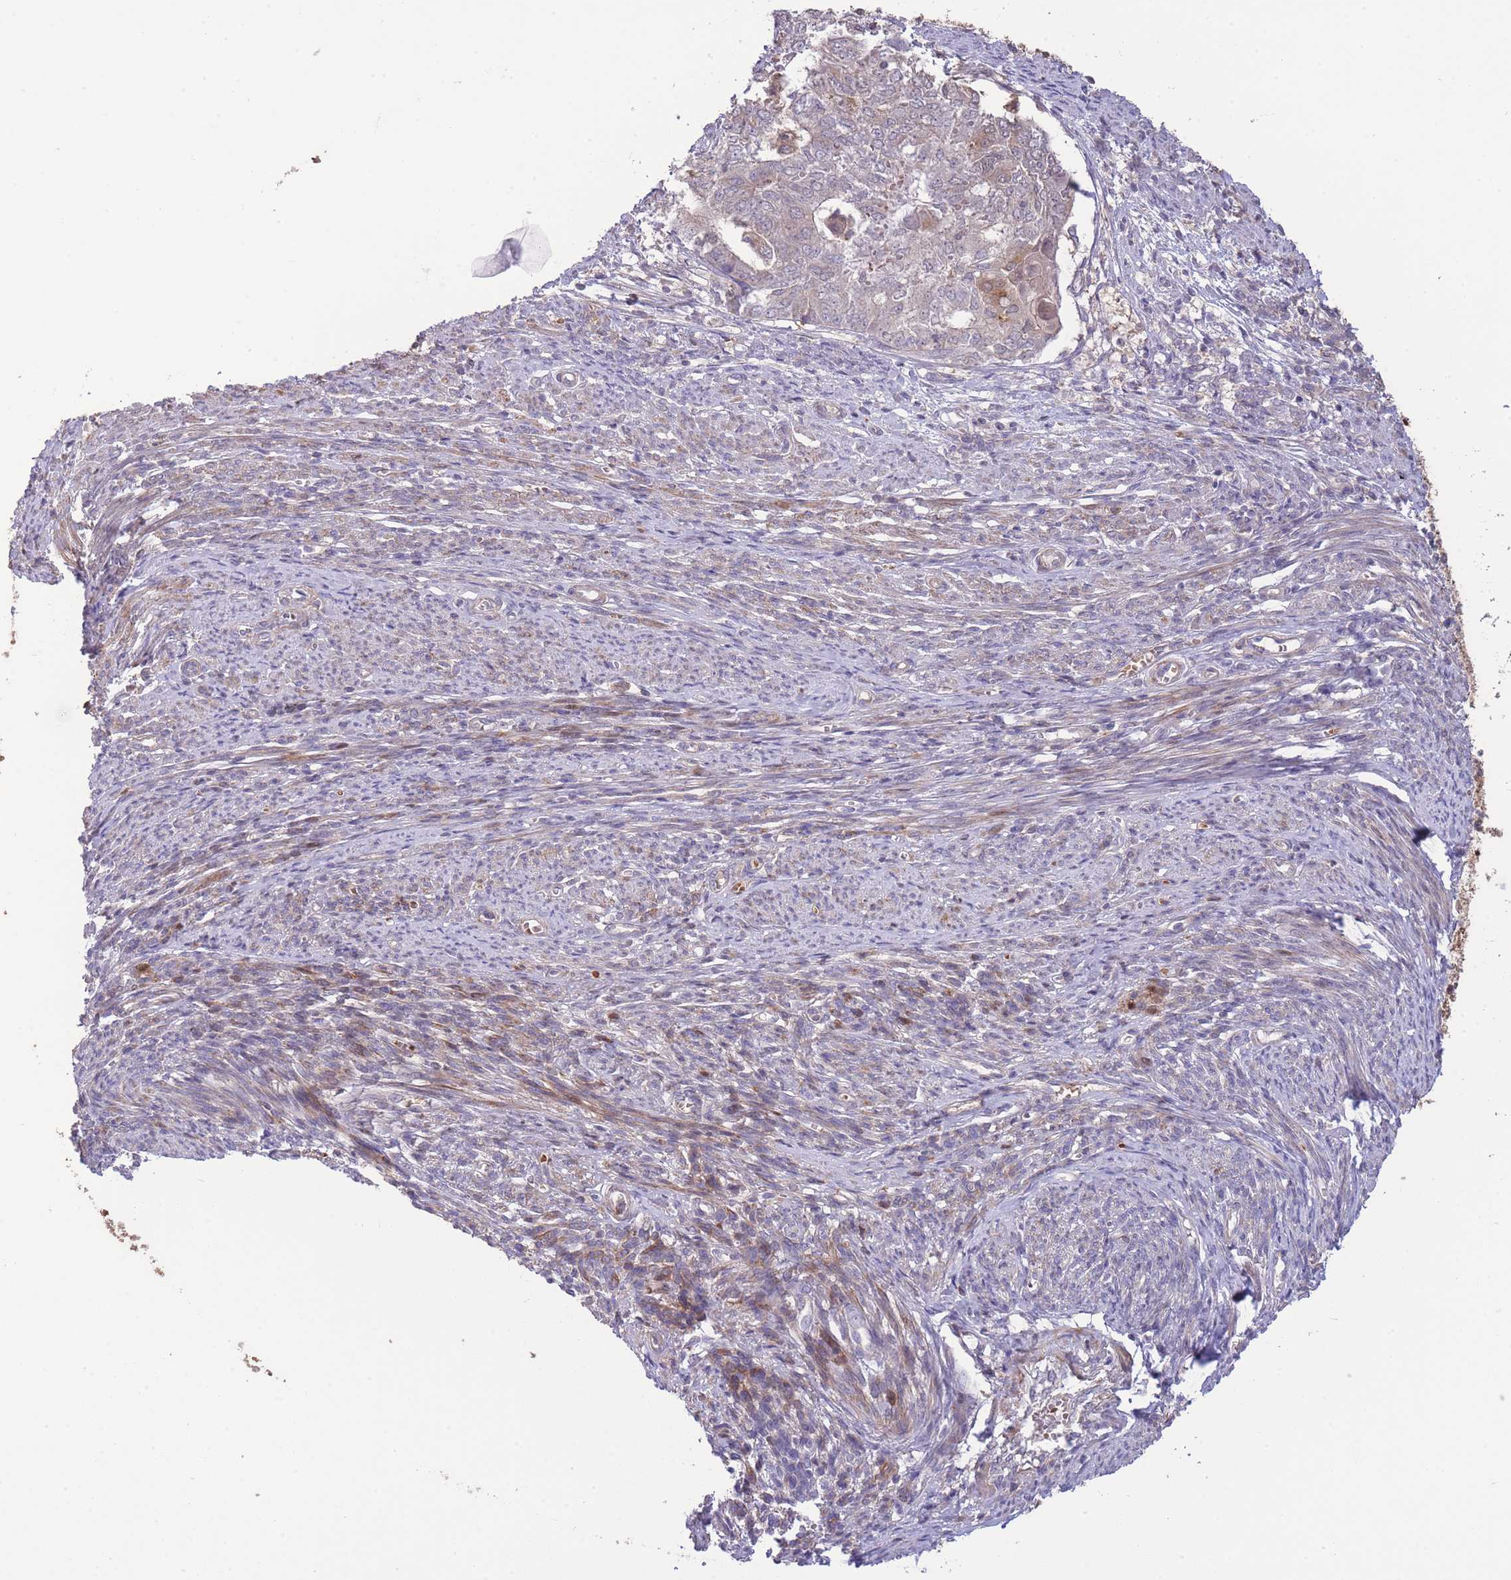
{"staining": {"intensity": "weak", "quantity": "<25%", "location": "cytoplasmic/membranous"}, "tissue": "endometrial cancer", "cell_type": "Tumor cells", "image_type": "cancer", "snomed": [{"axis": "morphology", "description": "Adenocarcinoma, NOS"}, {"axis": "topography", "description": "Endometrium"}], "caption": "Protein analysis of endometrial cancer (adenocarcinoma) shows no significant expression in tumor cells.", "gene": "ZNF304", "patient": {"sex": "female", "age": 62}}